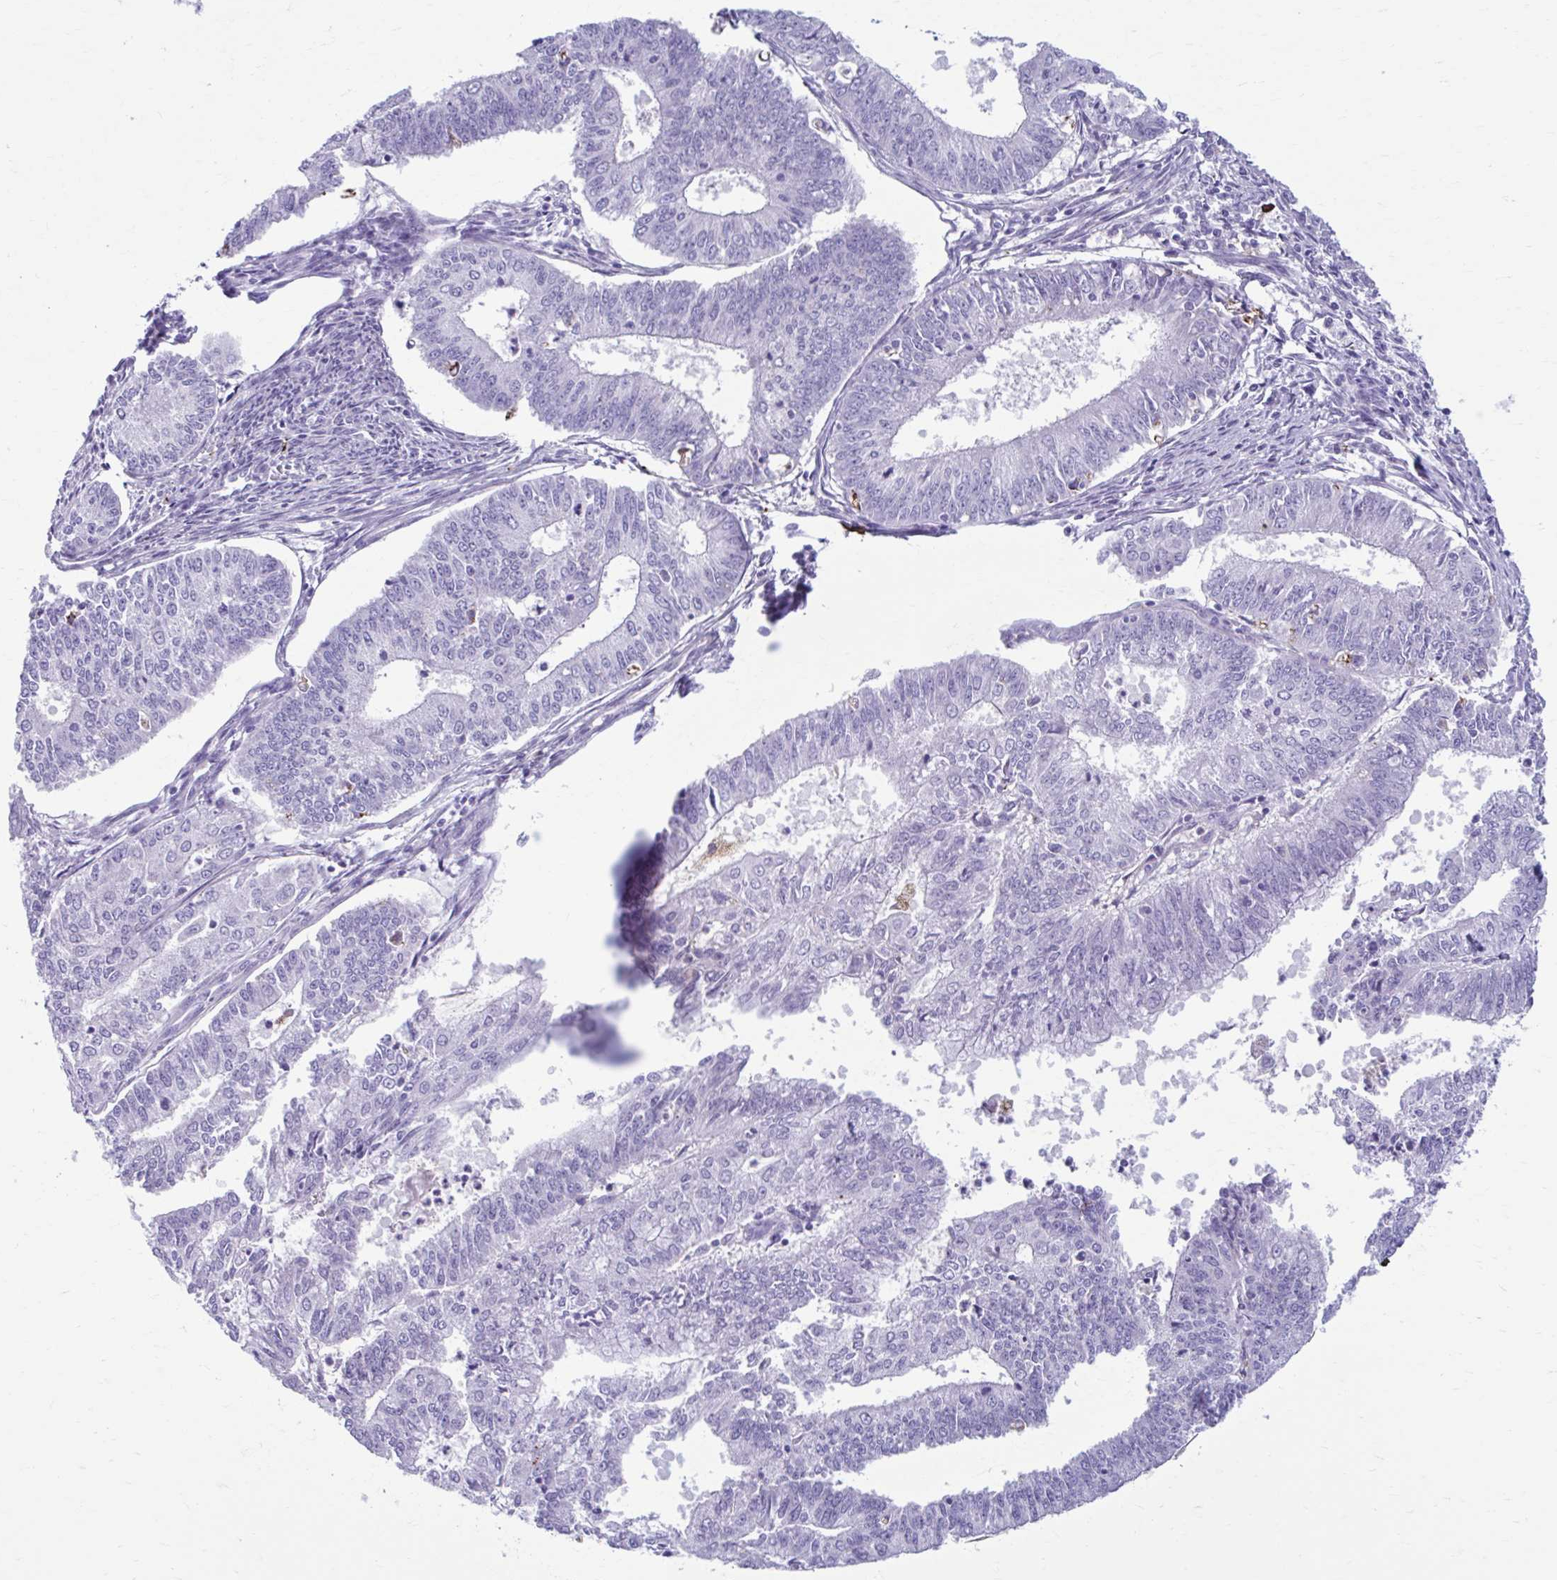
{"staining": {"intensity": "negative", "quantity": "none", "location": "none"}, "tissue": "endometrial cancer", "cell_type": "Tumor cells", "image_type": "cancer", "snomed": [{"axis": "morphology", "description": "Adenocarcinoma, NOS"}, {"axis": "topography", "description": "Endometrium"}], "caption": "Immunohistochemistry image of human endometrial adenocarcinoma stained for a protein (brown), which demonstrates no positivity in tumor cells.", "gene": "C12orf71", "patient": {"sex": "female", "age": 61}}